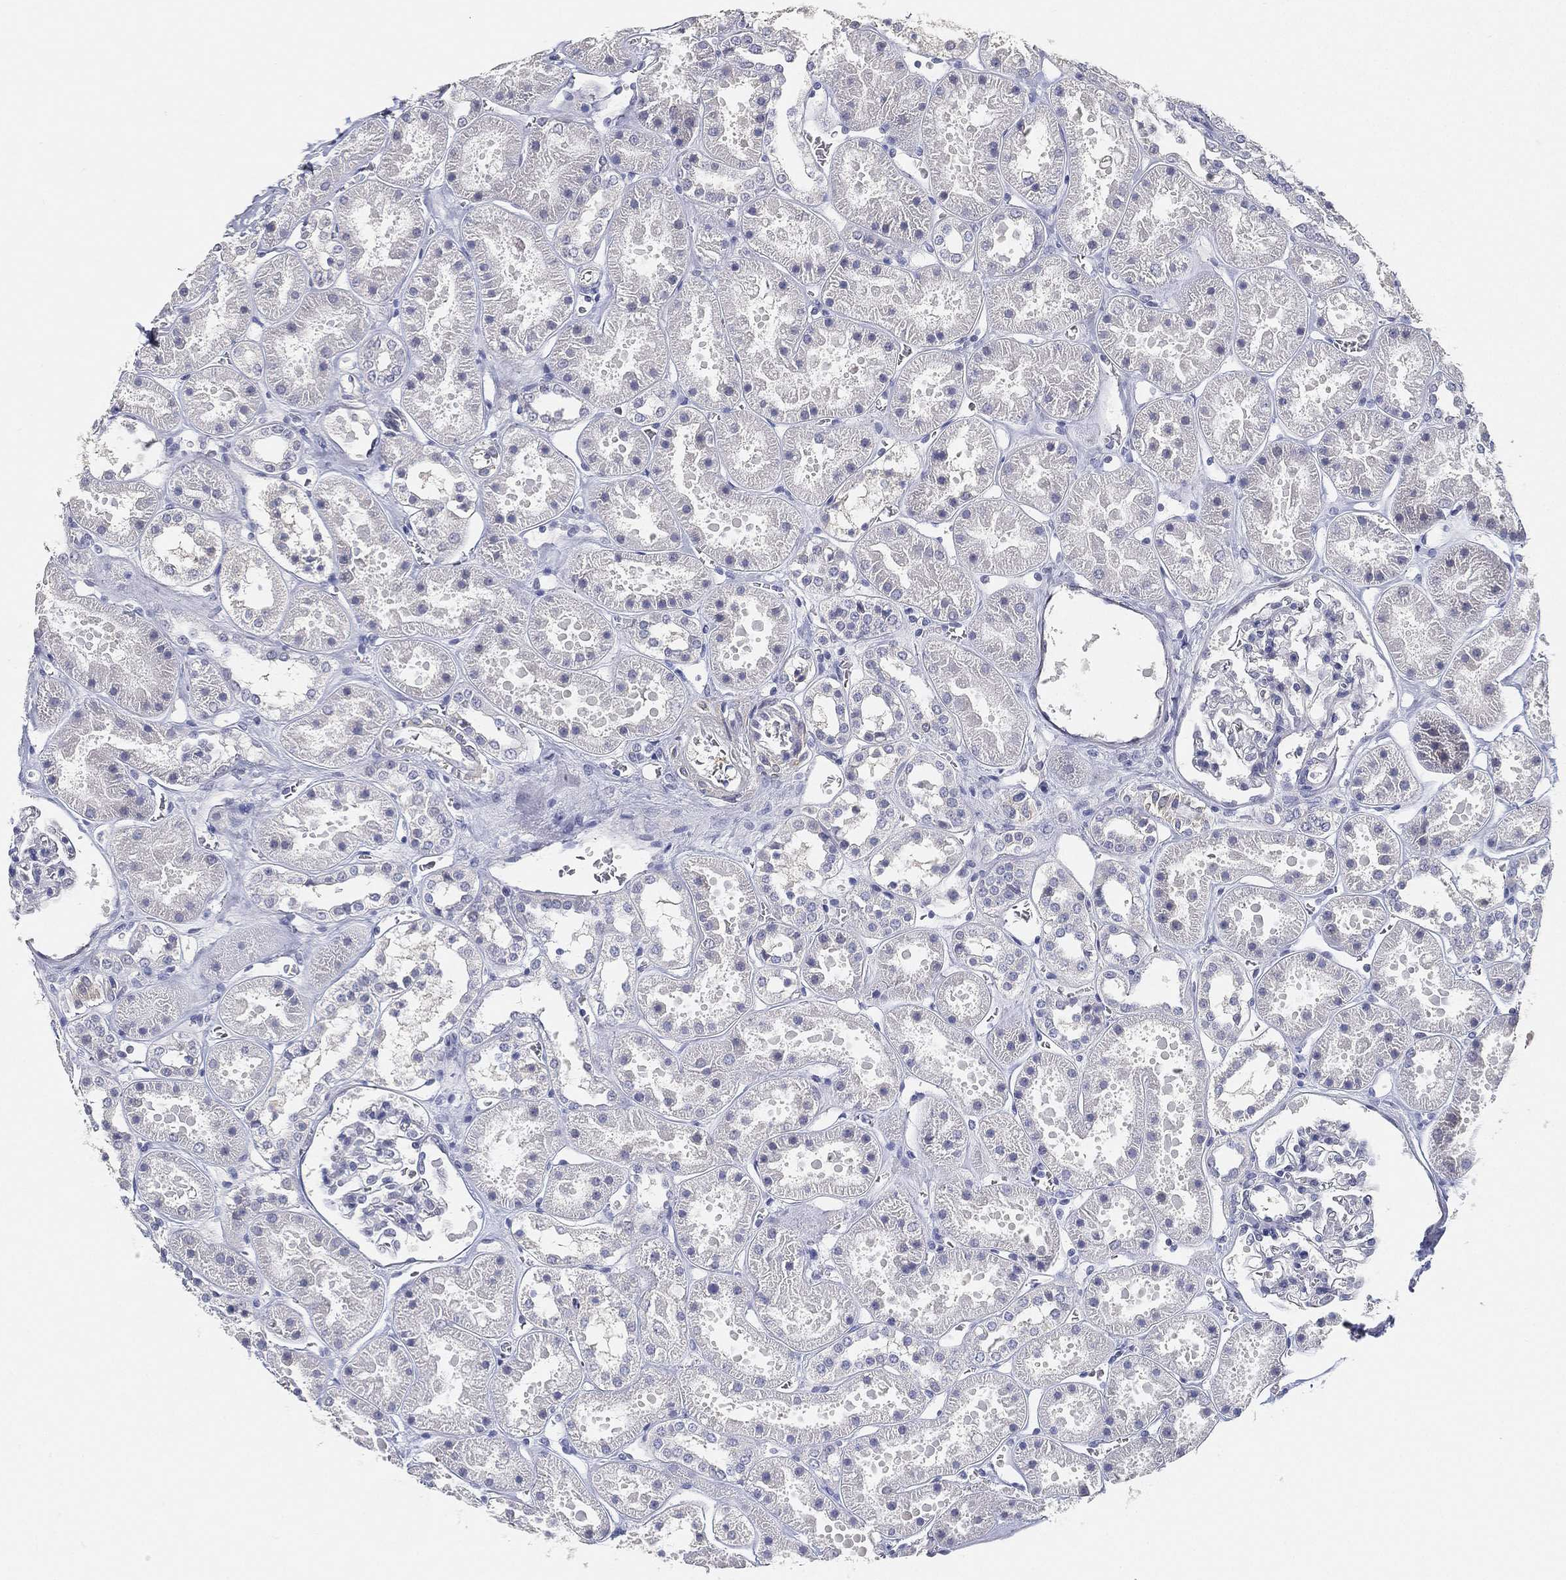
{"staining": {"intensity": "negative", "quantity": "none", "location": "none"}, "tissue": "kidney", "cell_type": "Cells in glomeruli", "image_type": "normal", "snomed": [{"axis": "morphology", "description": "Normal tissue, NOS"}, {"axis": "topography", "description": "Kidney"}], "caption": "IHC micrograph of benign kidney stained for a protein (brown), which demonstrates no expression in cells in glomeruli.", "gene": "GPR61", "patient": {"sex": "female", "age": 41}}